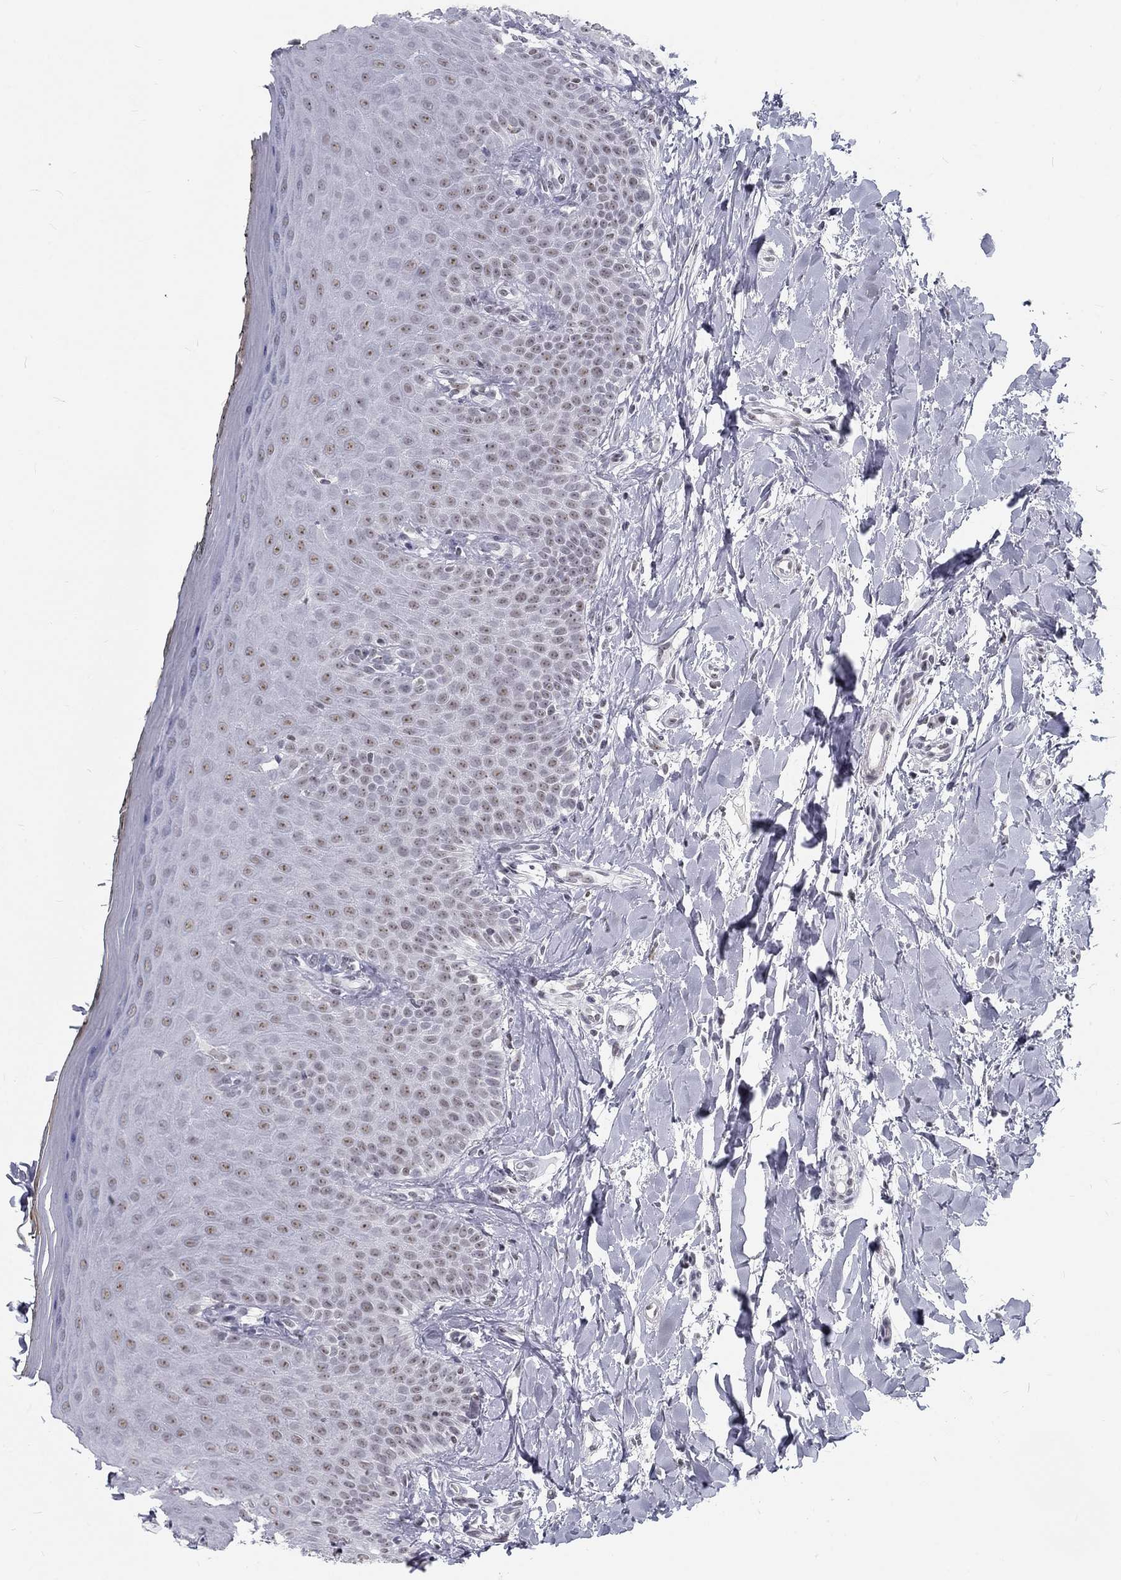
{"staining": {"intensity": "weak", "quantity": "25%-75%", "location": "nuclear"}, "tissue": "oral mucosa", "cell_type": "Squamous epithelial cells", "image_type": "normal", "snomed": [{"axis": "morphology", "description": "Normal tissue, NOS"}, {"axis": "topography", "description": "Oral tissue"}], "caption": "A low amount of weak nuclear expression is seen in about 25%-75% of squamous epithelial cells in normal oral mucosa.", "gene": "SNORC", "patient": {"sex": "female", "age": 43}}